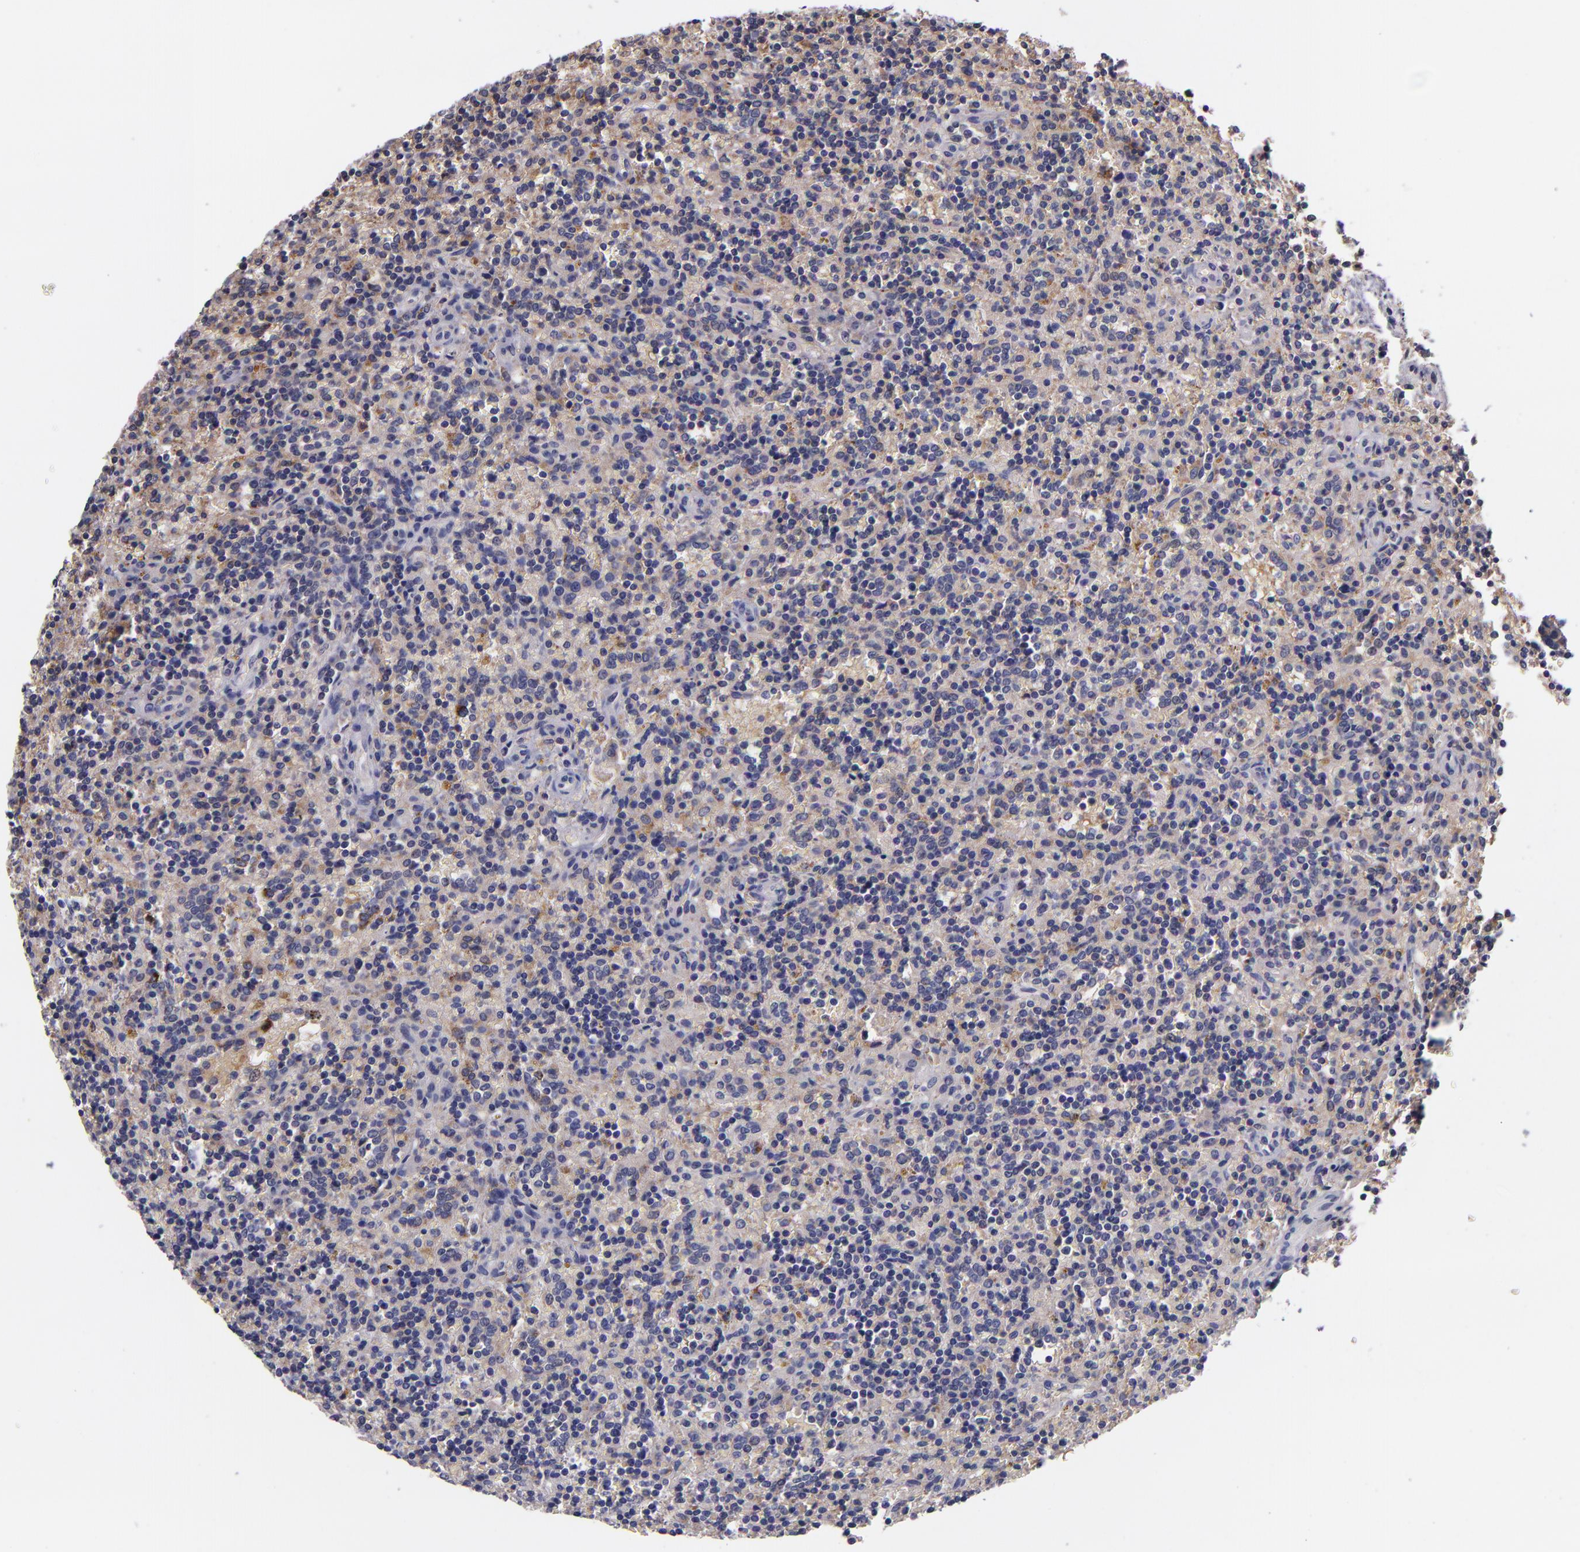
{"staining": {"intensity": "weak", "quantity": "<25%", "location": "cytoplasmic/membranous"}, "tissue": "lymphoma", "cell_type": "Tumor cells", "image_type": "cancer", "snomed": [{"axis": "morphology", "description": "Malignant lymphoma, non-Hodgkin's type, Low grade"}, {"axis": "topography", "description": "Spleen"}], "caption": "Immunohistochemistry histopathology image of malignant lymphoma, non-Hodgkin's type (low-grade) stained for a protein (brown), which displays no positivity in tumor cells.", "gene": "RBP4", "patient": {"sex": "male", "age": 67}}